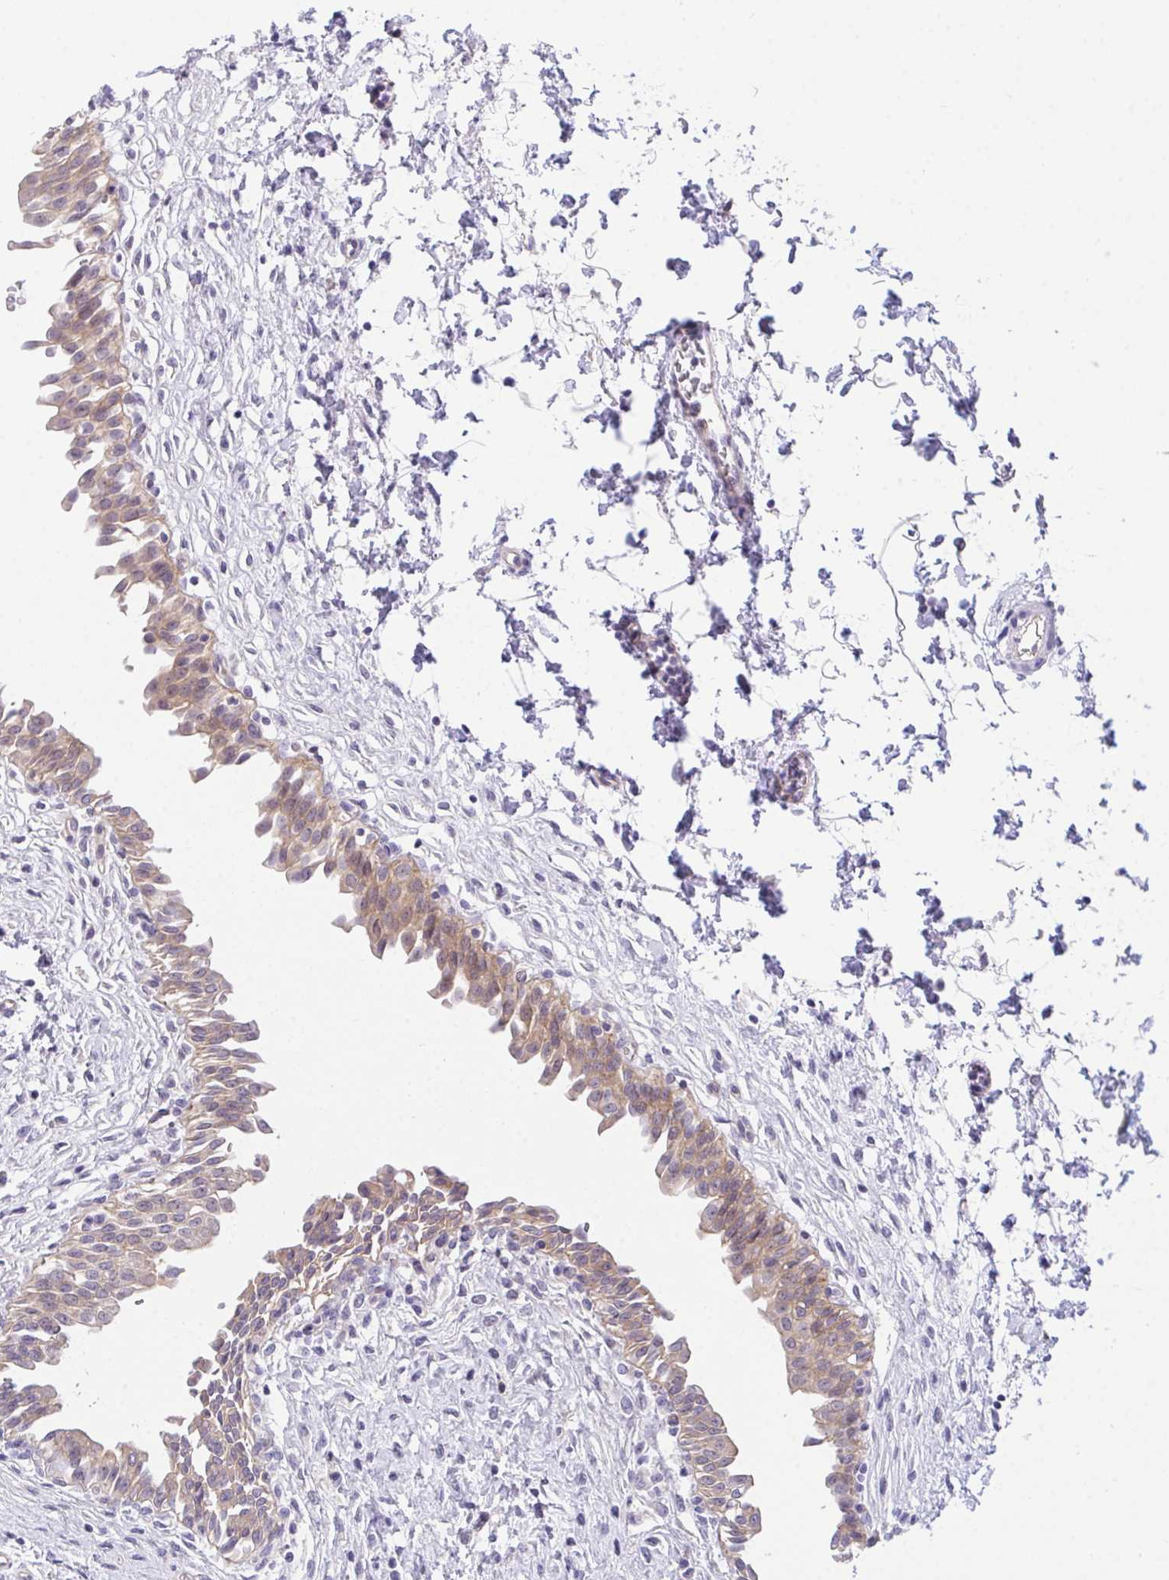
{"staining": {"intensity": "moderate", "quantity": ">75%", "location": "cytoplasmic/membranous"}, "tissue": "urinary bladder", "cell_type": "Urothelial cells", "image_type": "normal", "snomed": [{"axis": "morphology", "description": "Normal tissue, NOS"}, {"axis": "topography", "description": "Urinary bladder"}], "caption": "An immunohistochemistry image of benign tissue is shown. Protein staining in brown shows moderate cytoplasmic/membranous positivity in urinary bladder within urothelial cells.", "gene": "HOXD12", "patient": {"sex": "male", "age": 37}}